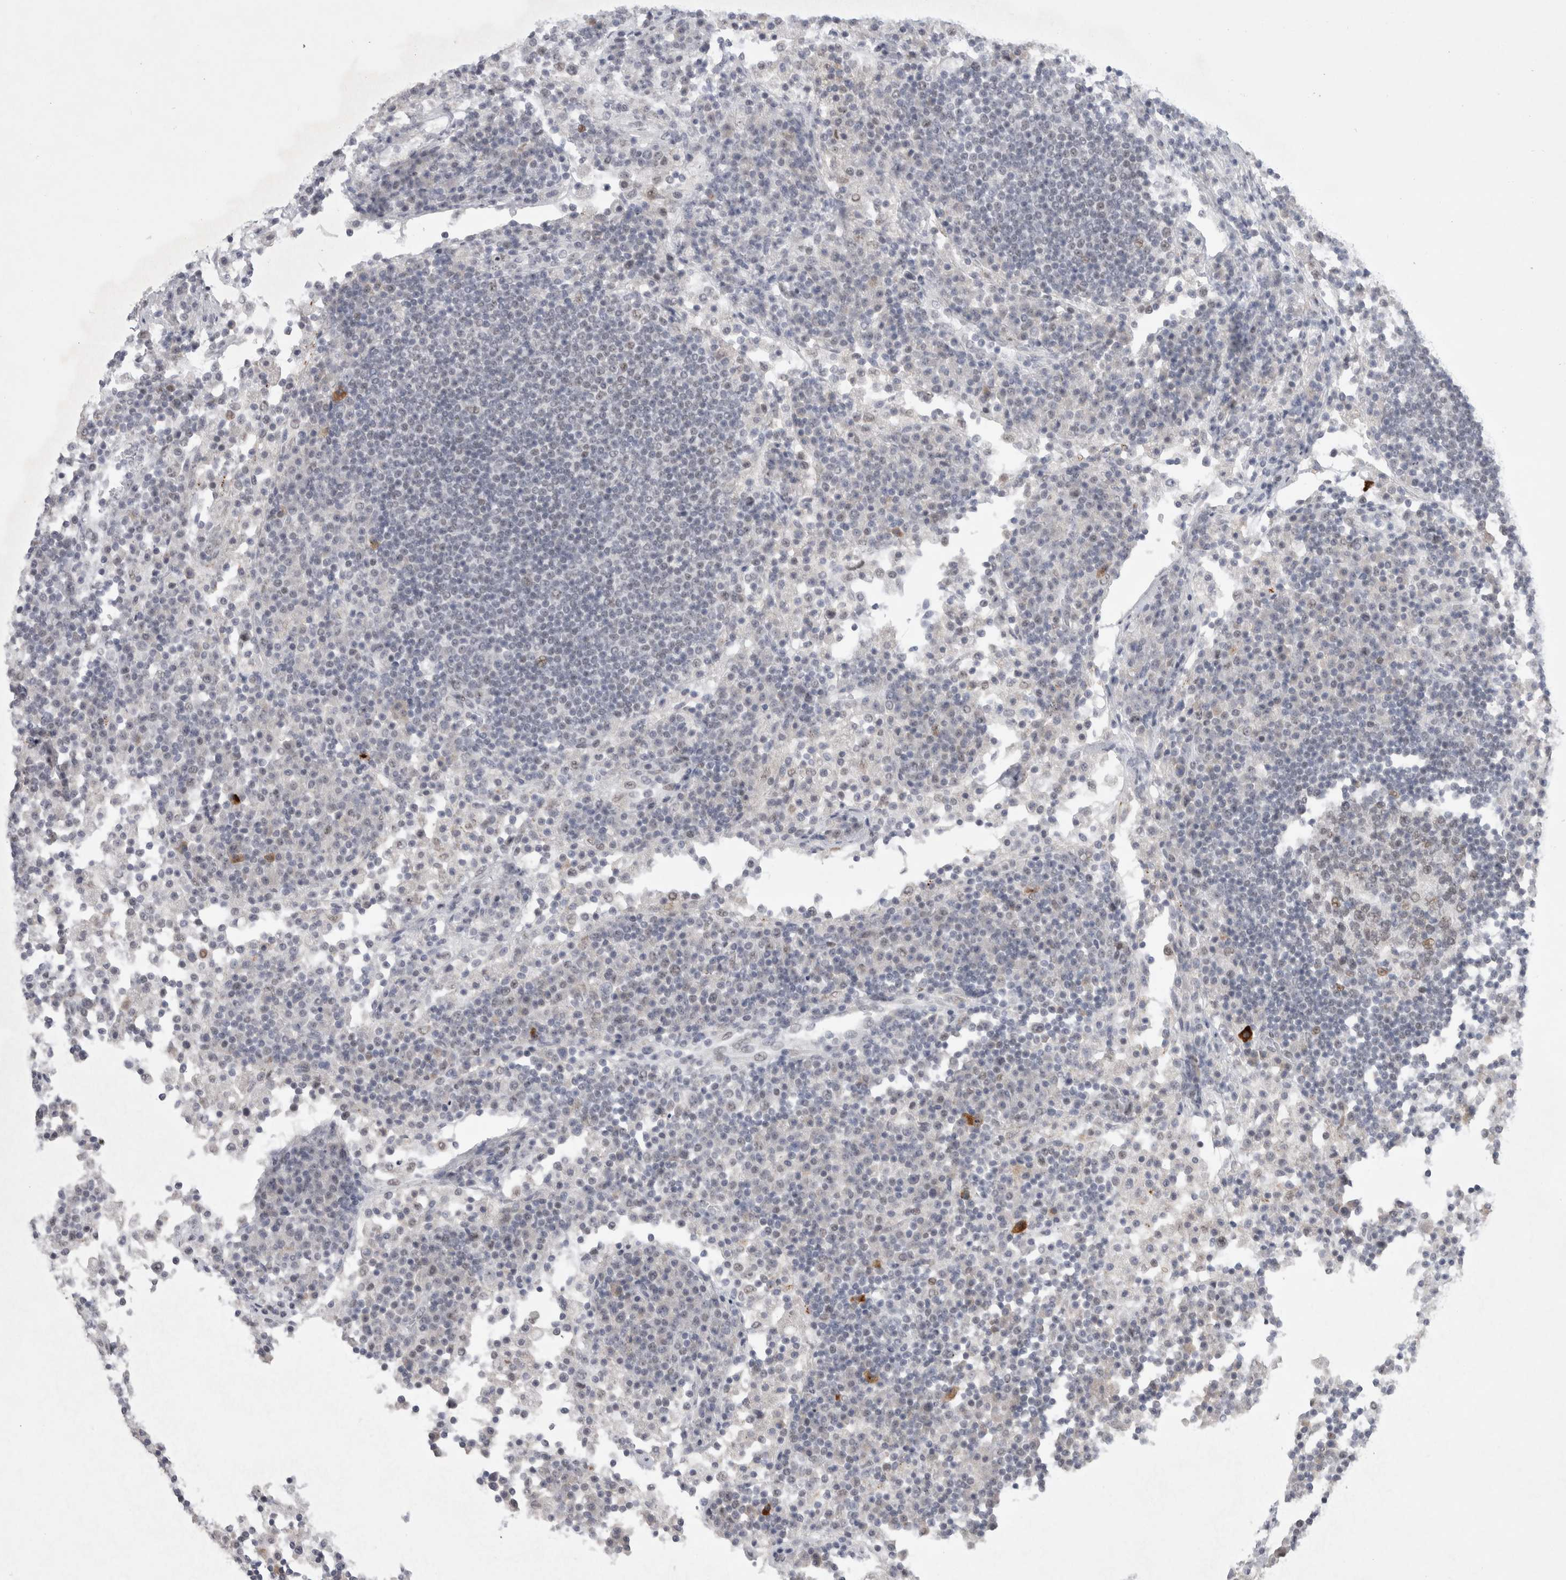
{"staining": {"intensity": "weak", "quantity": "25%-75%", "location": "nuclear"}, "tissue": "lymph node", "cell_type": "Germinal center cells", "image_type": "normal", "snomed": [{"axis": "morphology", "description": "Normal tissue, NOS"}, {"axis": "topography", "description": "Lymph node"}], "caption": "A brown stain shows weak nuclear expression of a protein in germinal center cells of benign human lymph node.", "gene": "RECQL4", "patient": {"sex": "female", "age": 53}}